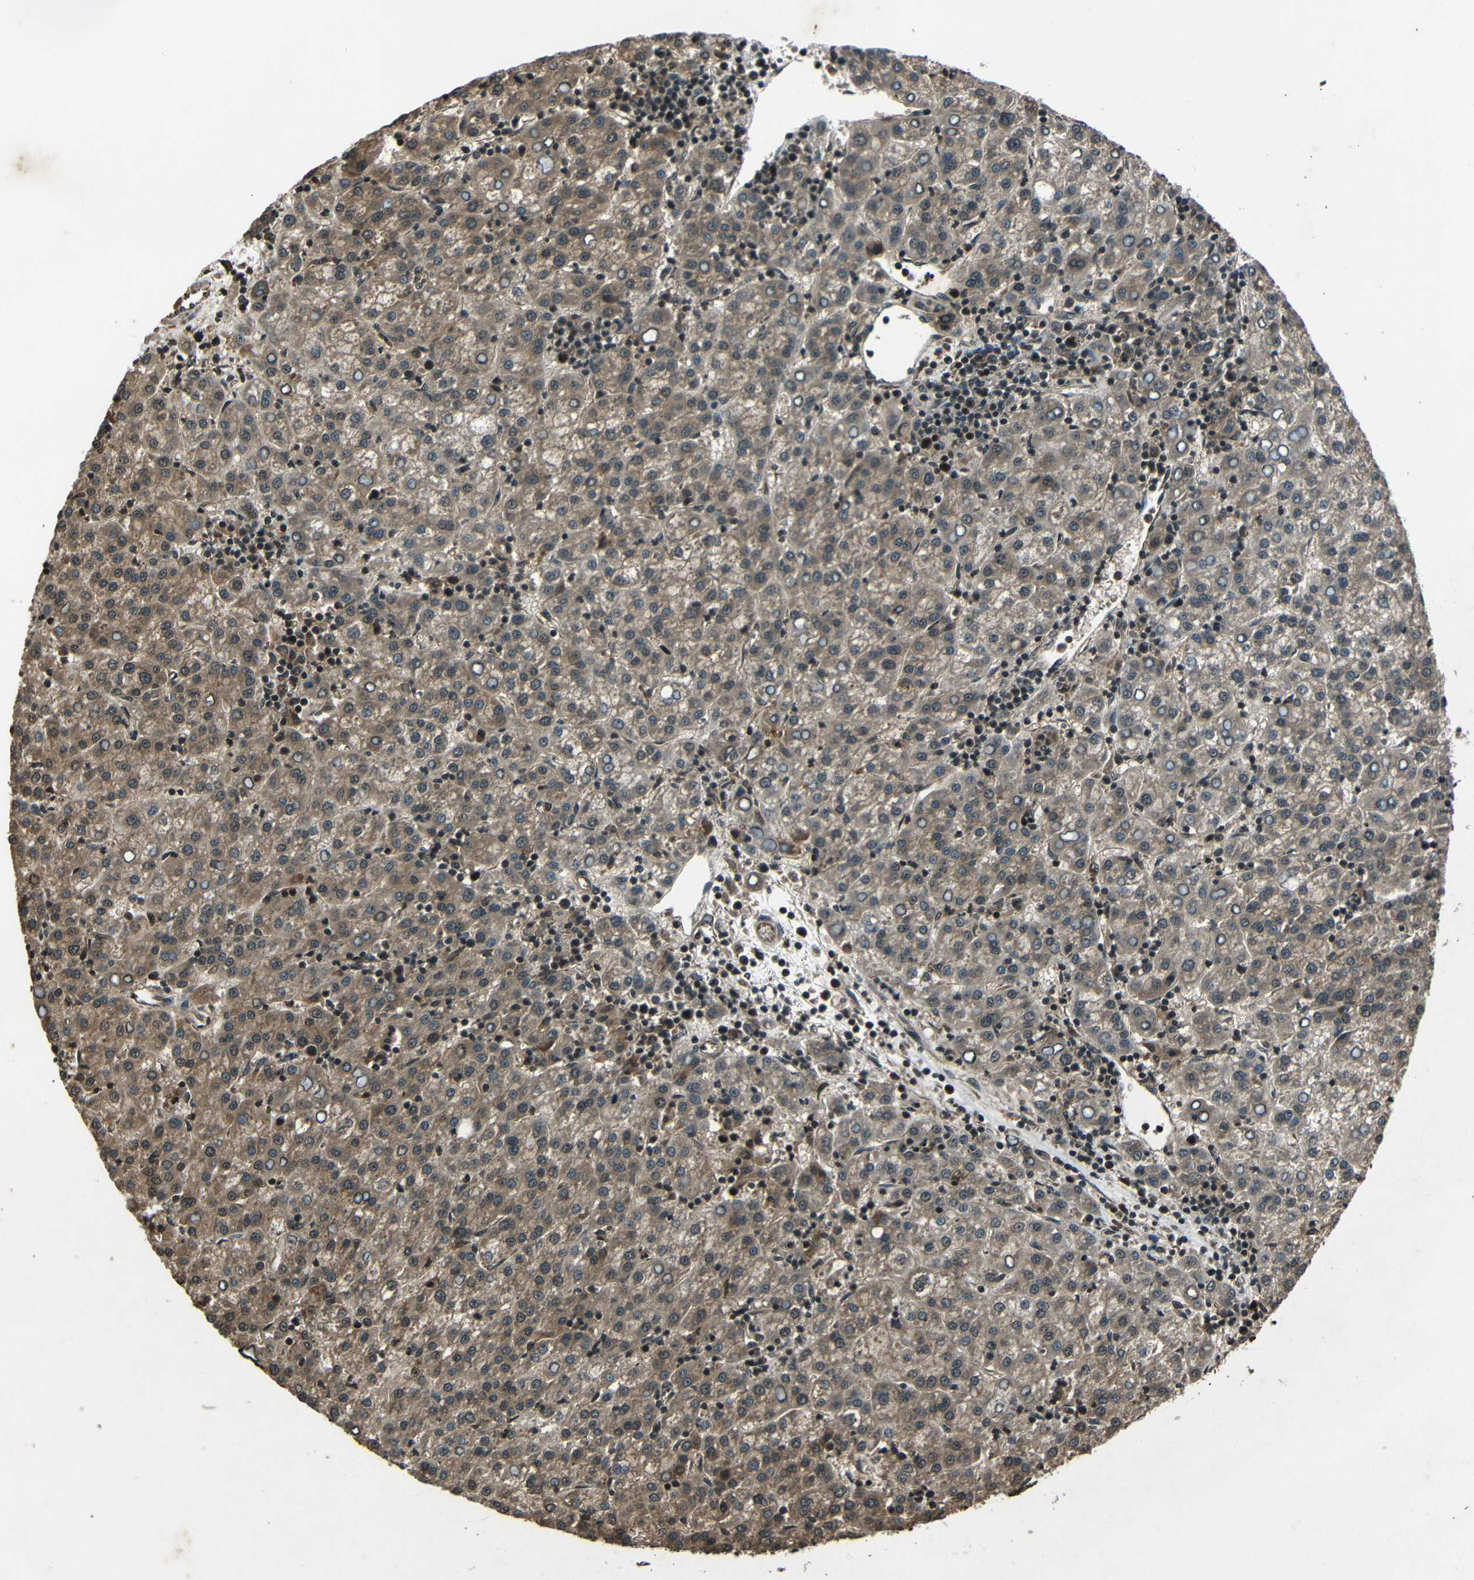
{"staining": {"intensity": "moderate", "quantity": ">75%", "location": "cytoplasmic/membranous"}, "tissue": "liver cancer", "cell_type": "Tumor cells", "image_type": "cancer", "snomed": [{"axis": "morphology", "description": "Carcinoma, Hepatocellular, NOS"}, {"axis": "topography", "description": "Liver"}], "caption": "IHC of hepatocellular carcinoma (liver) demonstrates medium levels of moderate cytoplasmic/membranous positivity in about >75% of tumor cells.", "gene": "PLK2", "patient": {"sex": "female", "age": 58}}